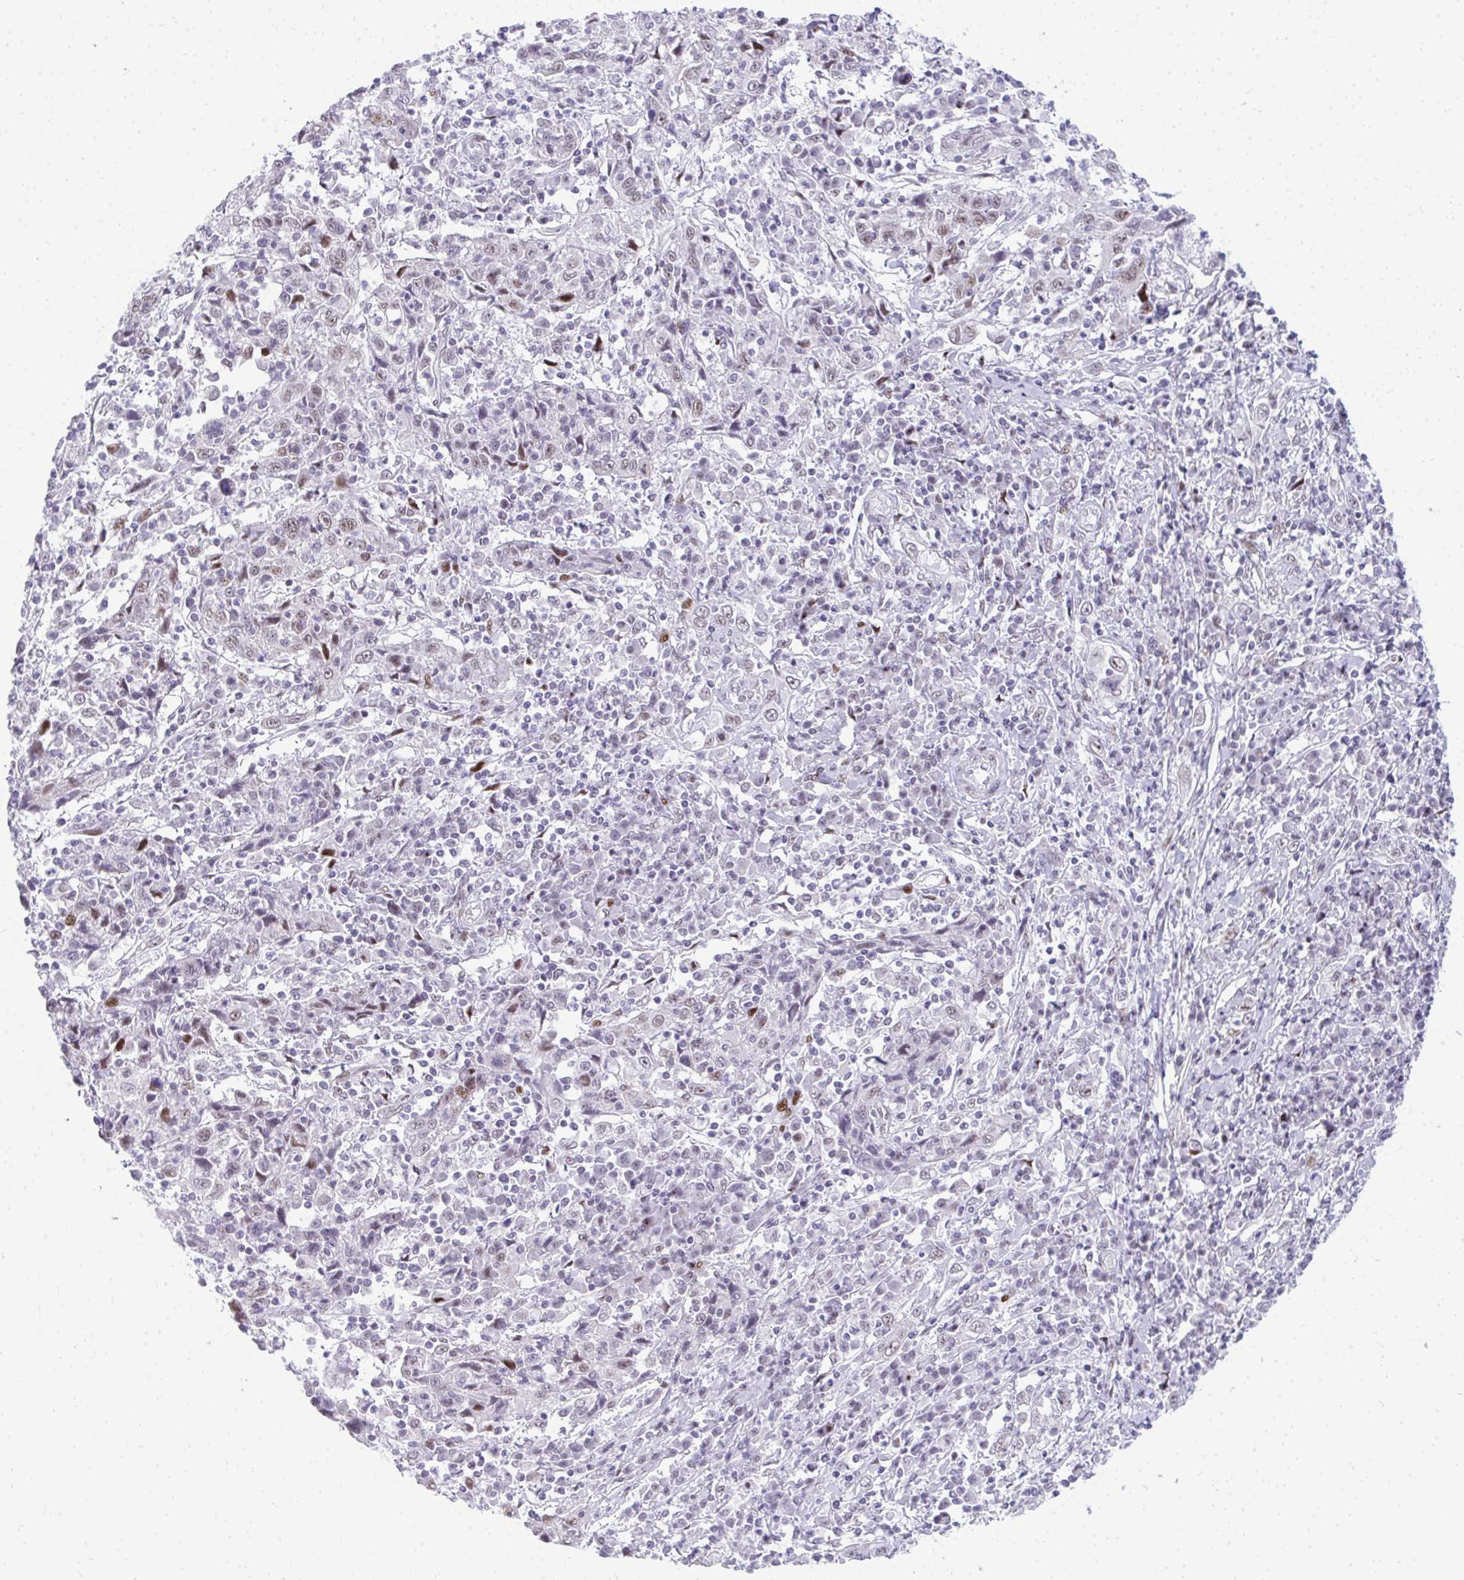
{"staining": {"intensity": "moderate", "quantity": "<25%", "location": "nuclear"}, "tissue": "cervical cancer", "cell_type": "Tumor cells", "image_type": "cancer", "snomed": [{"axis": "morphology", "description": "Squamous cell carcinoma, NOS"}, {"axis": "topography", "description": "Cervix"}], "caption": "IHC of human cervical cancer shows low levels of moderate nuclear staining in about <25% of tumor cells. The staining was performed using DAB (3,3'-diaminobenzidine) to visualize the protein expression in brown, while the nuclei were stained in blue with hematoxylin (Magnification: 20x).", "gene": "GLDN", "patient": {"sex": "female", "age": 46}}